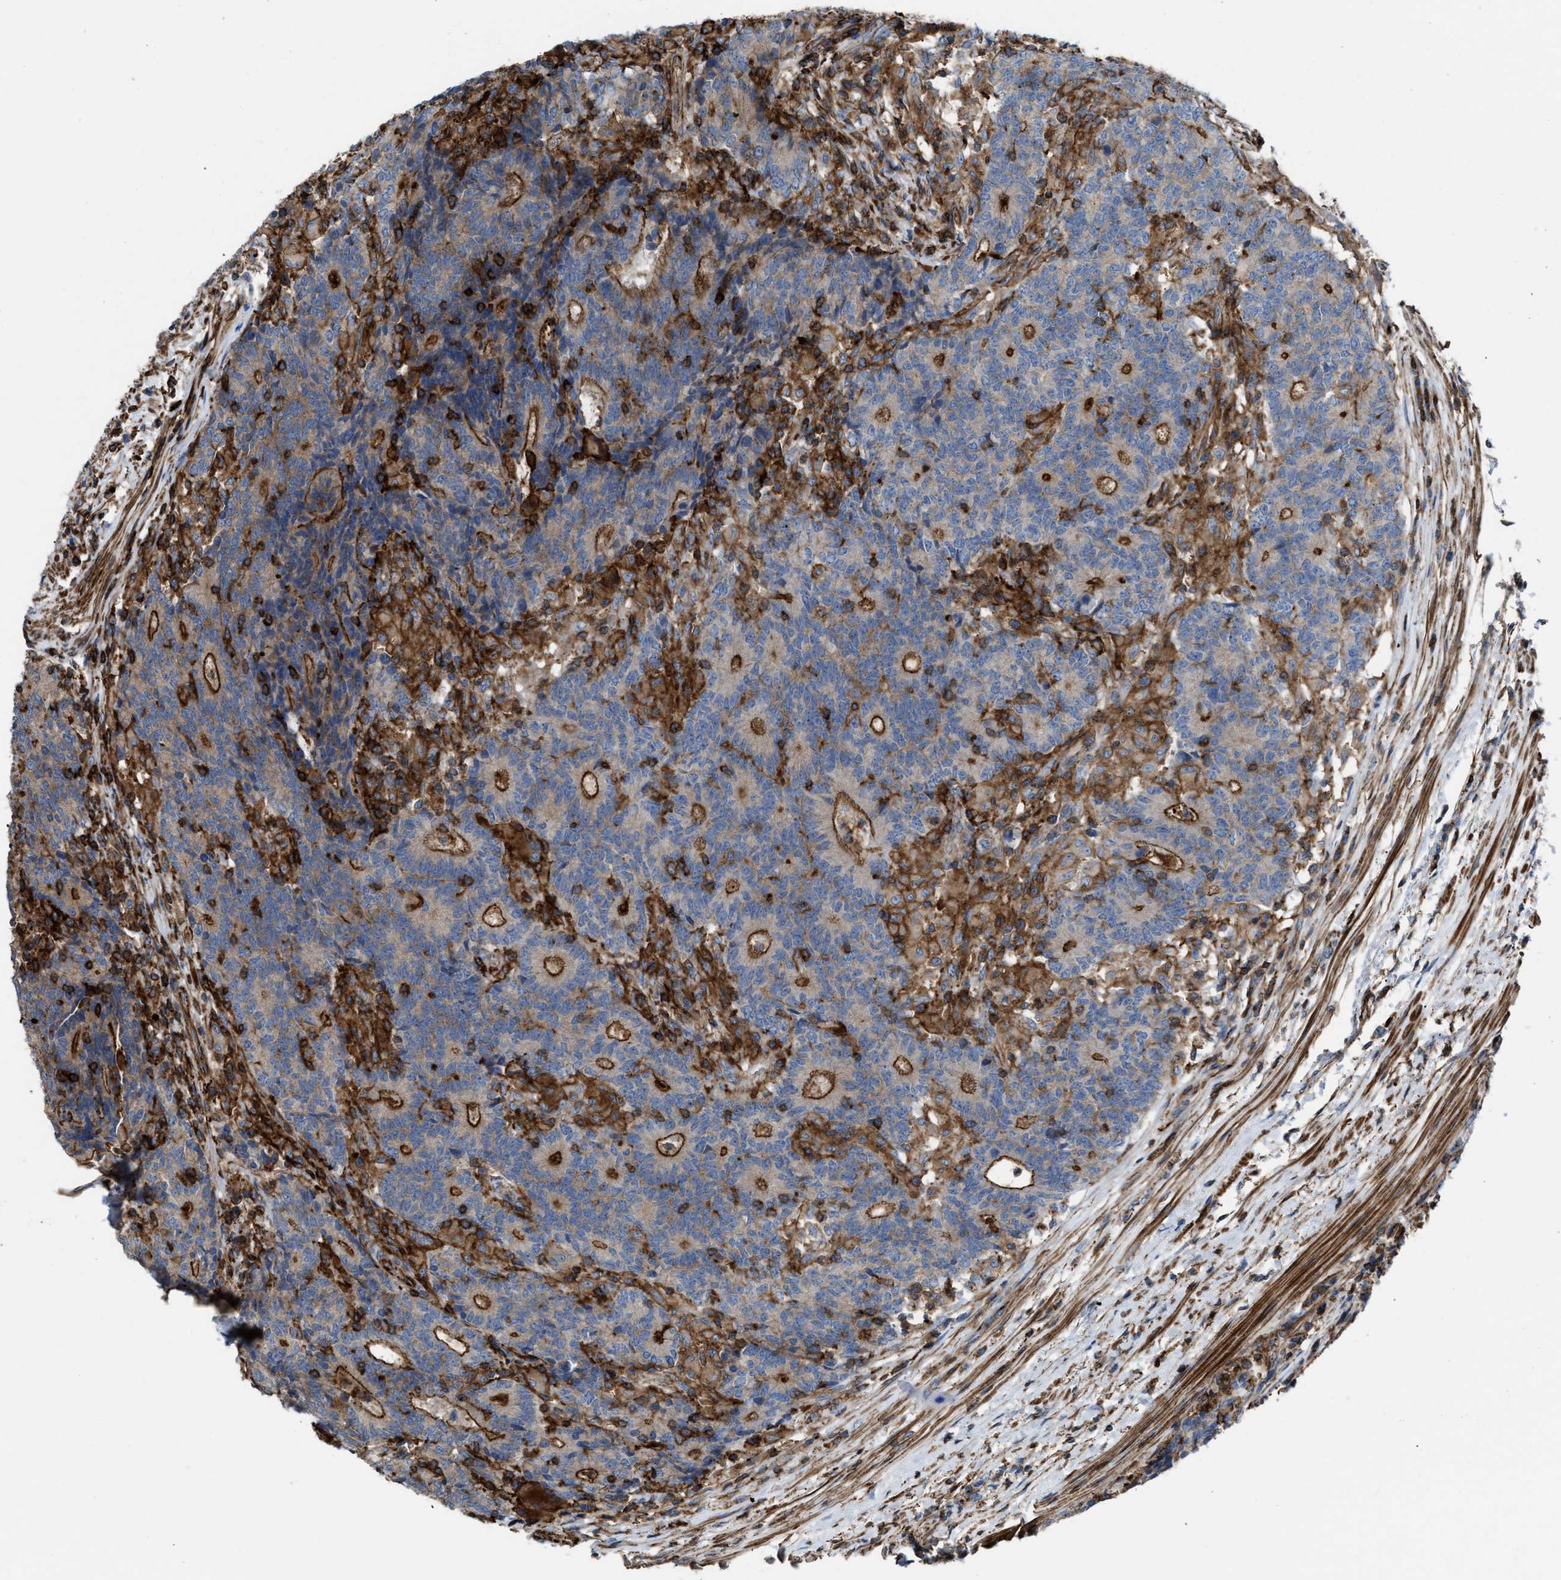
{"staining": {"intensity": "moderate", "quantity": ">75%", "location": "cytoplasmic/membranous"}, "tissue": "colorectal cancer", "cell_type": "Tumor cells", "image_type": "cancer", "snomed": [{"axis": "morphology", "description": "Normal tissue, NOS"}, {"axis": "morphology", "description": "Adenocarcinoma, NOS"}, {"axis": "topography", "description": "Colon"}], "caption": "An image of human colorectal cancer (adenocarcinoma) stained for a protein reveals moderate cytoplasmic/membranous brown staining in tumor cells.", "gene": "AGPAT2", "patient": {"sex": "female", "age": 75}}